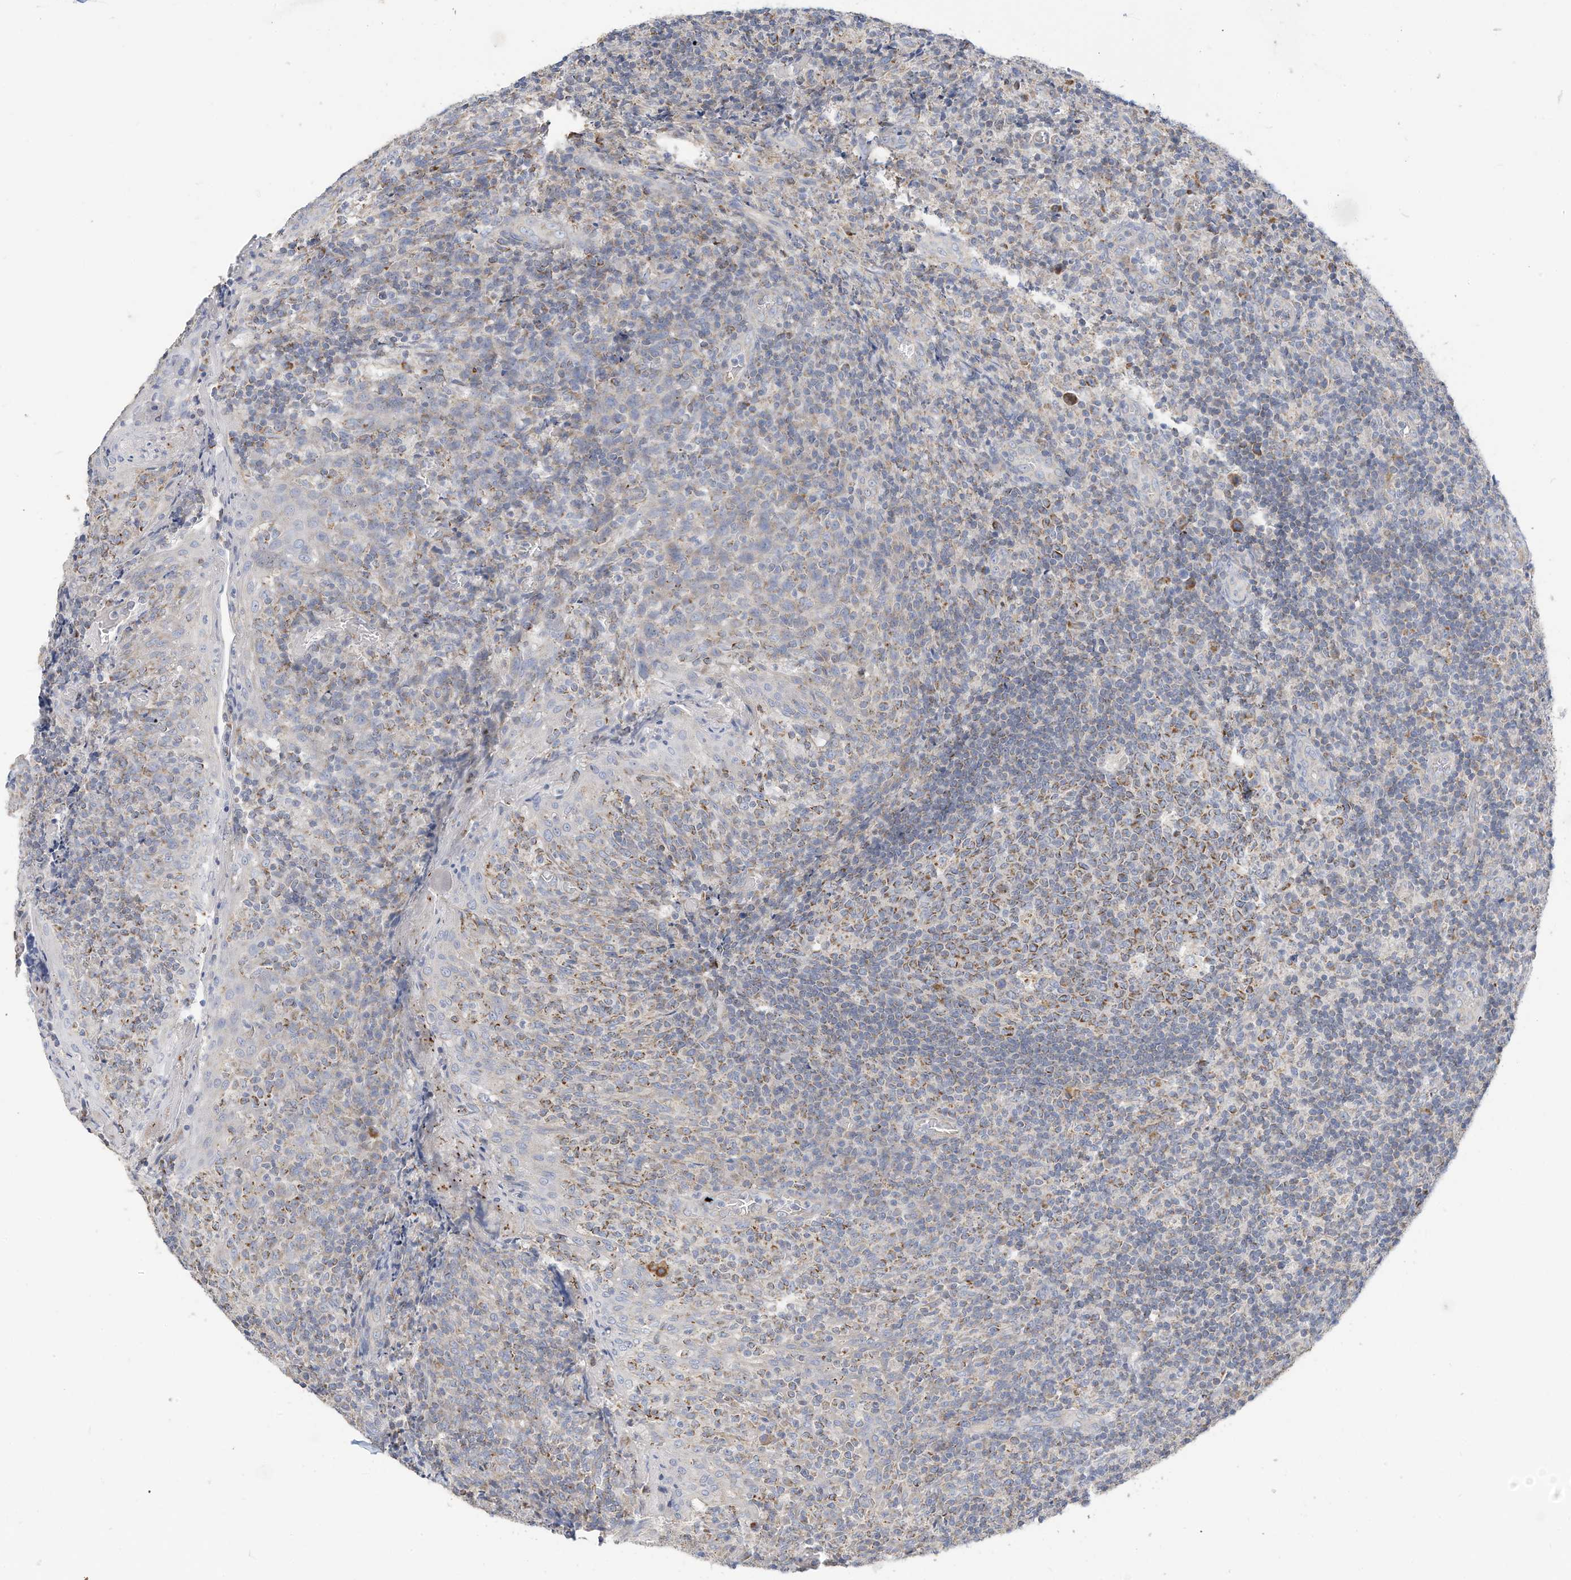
{"staining": {"intensity": "moderate", "quantity": ">75%", "location": "cytoplasmic/membranous"}, "tissue": "tonsil", "cell_type": "Germinal center cells", "image_type": "normal", "snomed": [{"axis": "morphology", "description": "Normal tissue, NOS"}, {"axis": "topography", "description": "Tonsil"}], "caption": "A brown stain highlights moderate cytoplasmic/membranous expression of a protein in germinal center cells of normal human tonsil.", "gene": "RHOH", "patient": {"sex": "female", "age": 19}}